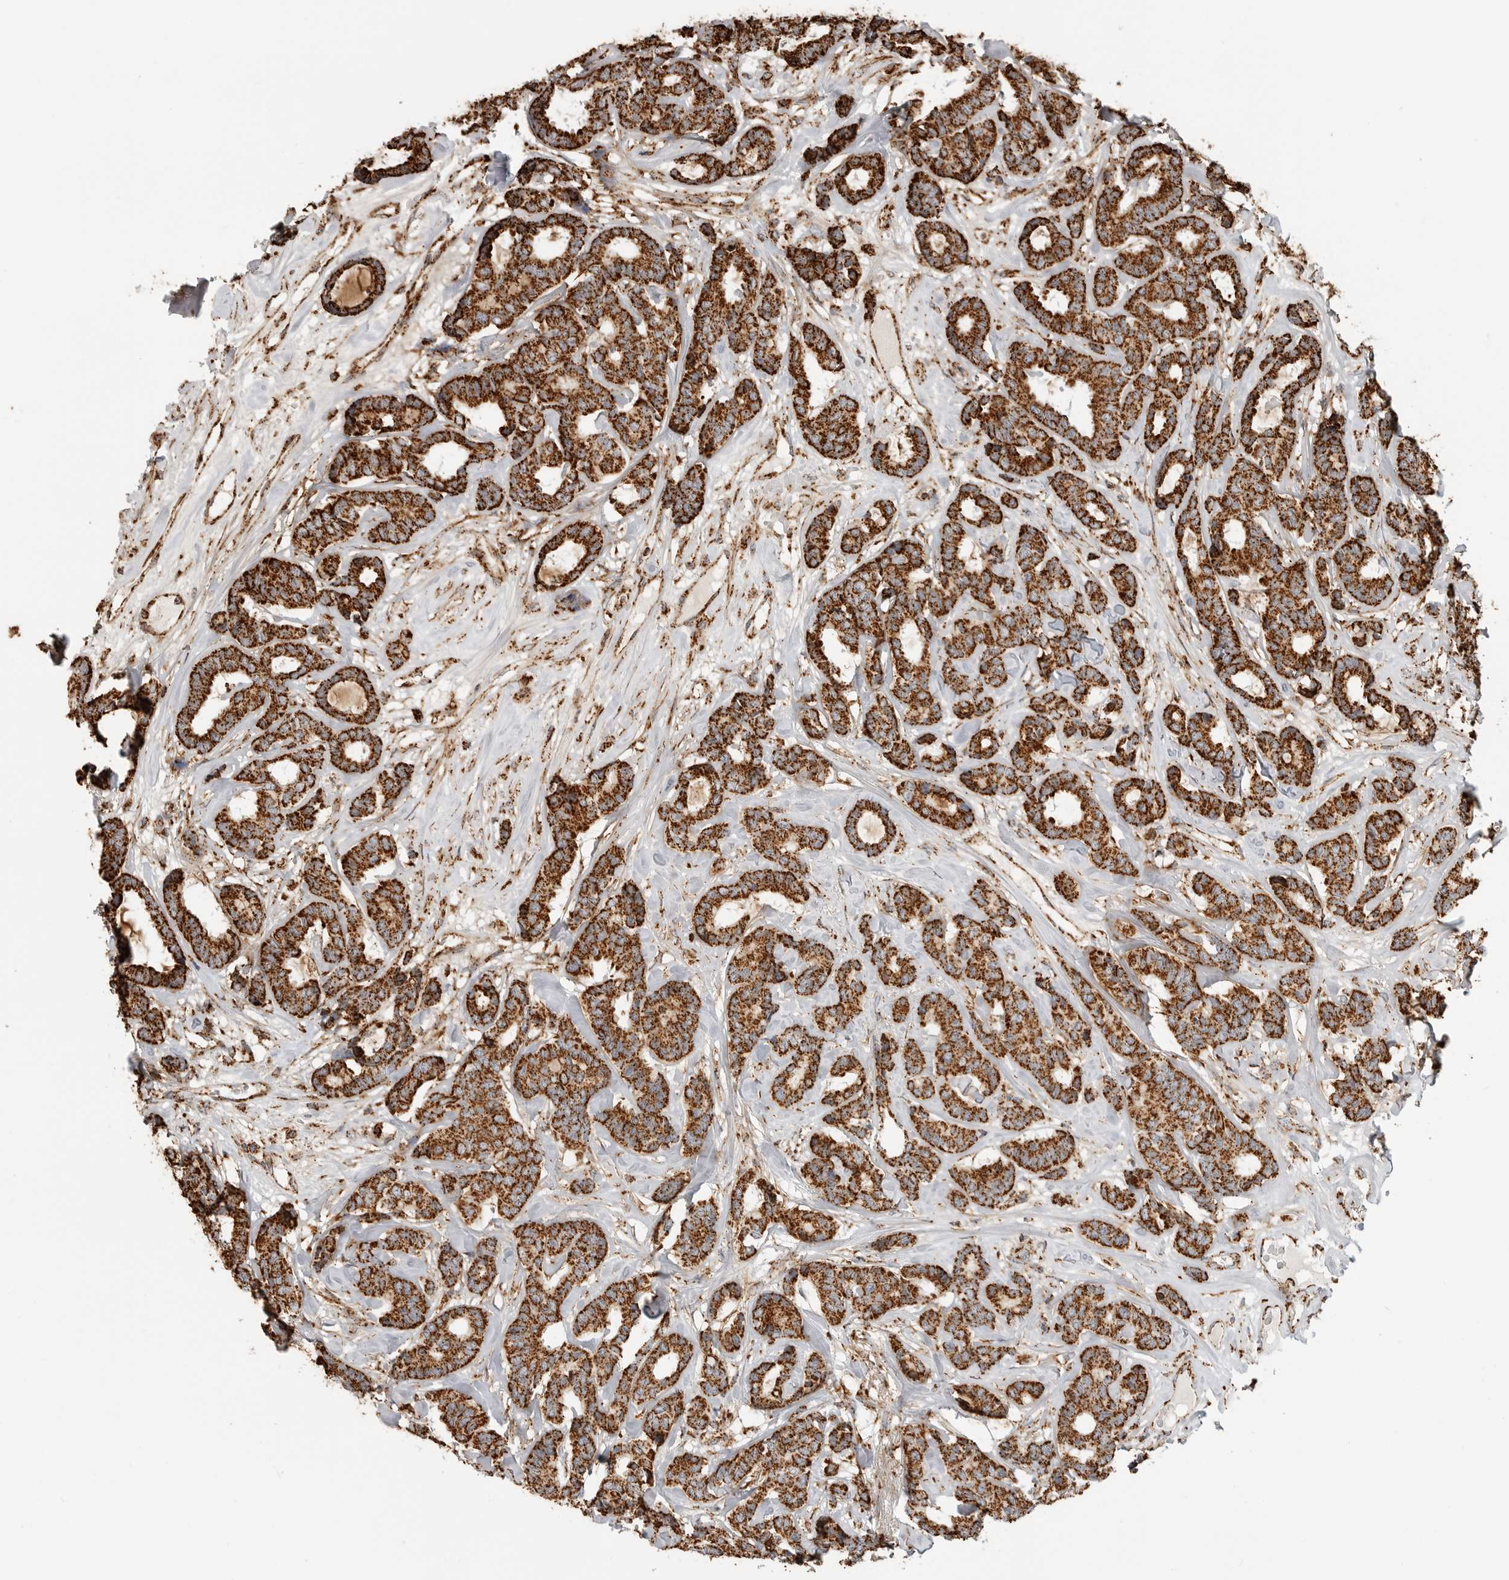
{"staining": {"intensity": "strong", "quantity": ">75%", "location": "cytoplasmic/membranous"}, "tissue": "breast cancer", "cell_type": "Tumor cells", "image_type": "cancer", "snomed": [{"axis": "morphology", "description": "Duct carcinoma"}, {"axis": "topography", "description": "Breast"}], "caption": "Strong cytoplasmic/membranous expression is appreciated in about >75% of tumor cells in infiltrating ductal carcinoma (breast).", "gene": "BMP2K", "patient": {"sex": "female", "age": 87}}